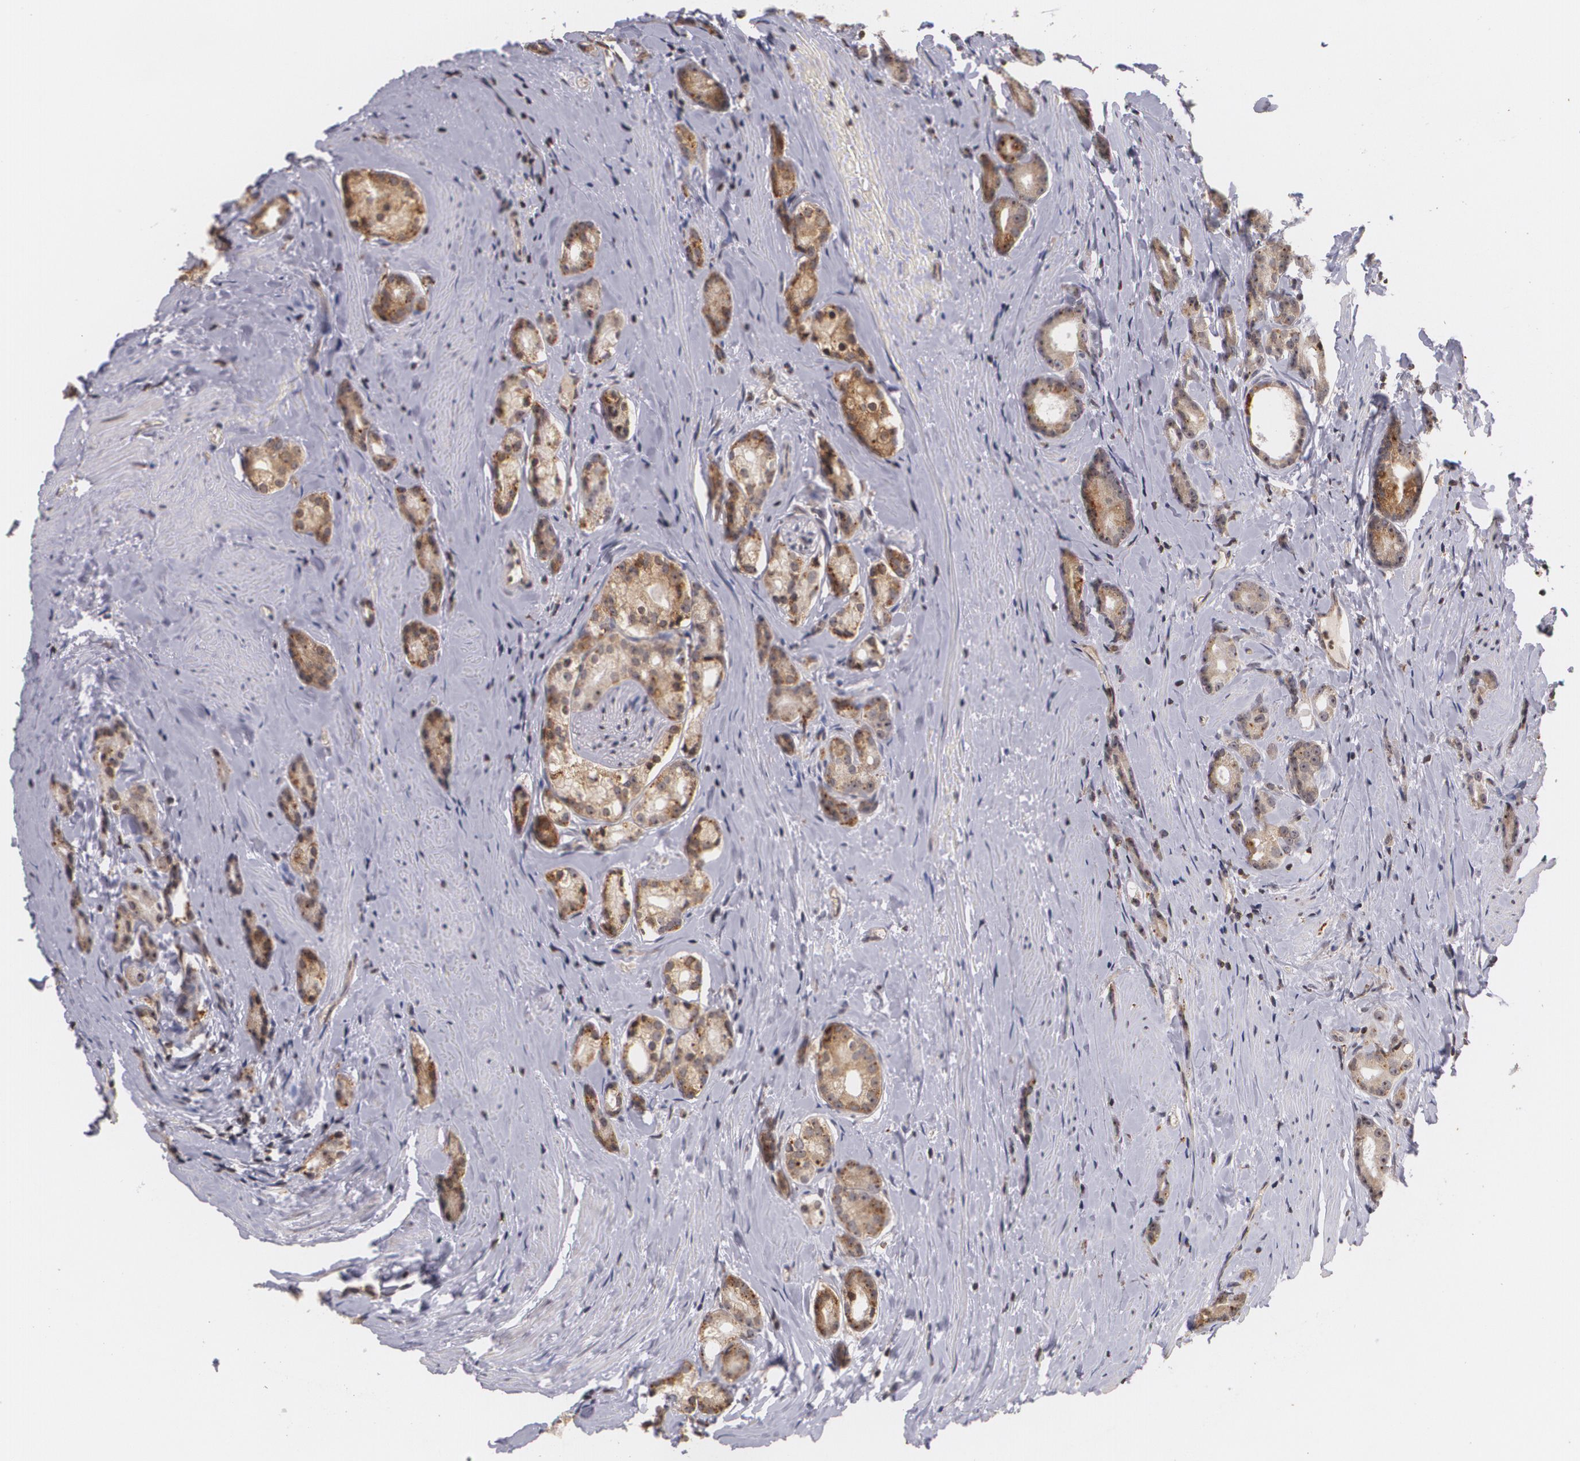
{"staining": {"intensity": "moderate", "quantity": ">75%", "location": "cytoplasmic/membranous"}, "tissue": "prostate cancer", "cell_type": "Tumor cells", "image_type": "cancer", "snomed": [{"axis": "morphology", "description": "Adenocarcinoma, Medium grade"}, {"axis": "topography", "description": "Prostate"}], "caption": "A brown stain labels moderate cytoplasmic/membranous positivity of a protein in human prostate adenocarcinoma (medium-grade) tumor cells.", "gene": "VAV3", "patient": {"sex": "male", "age": 59}}